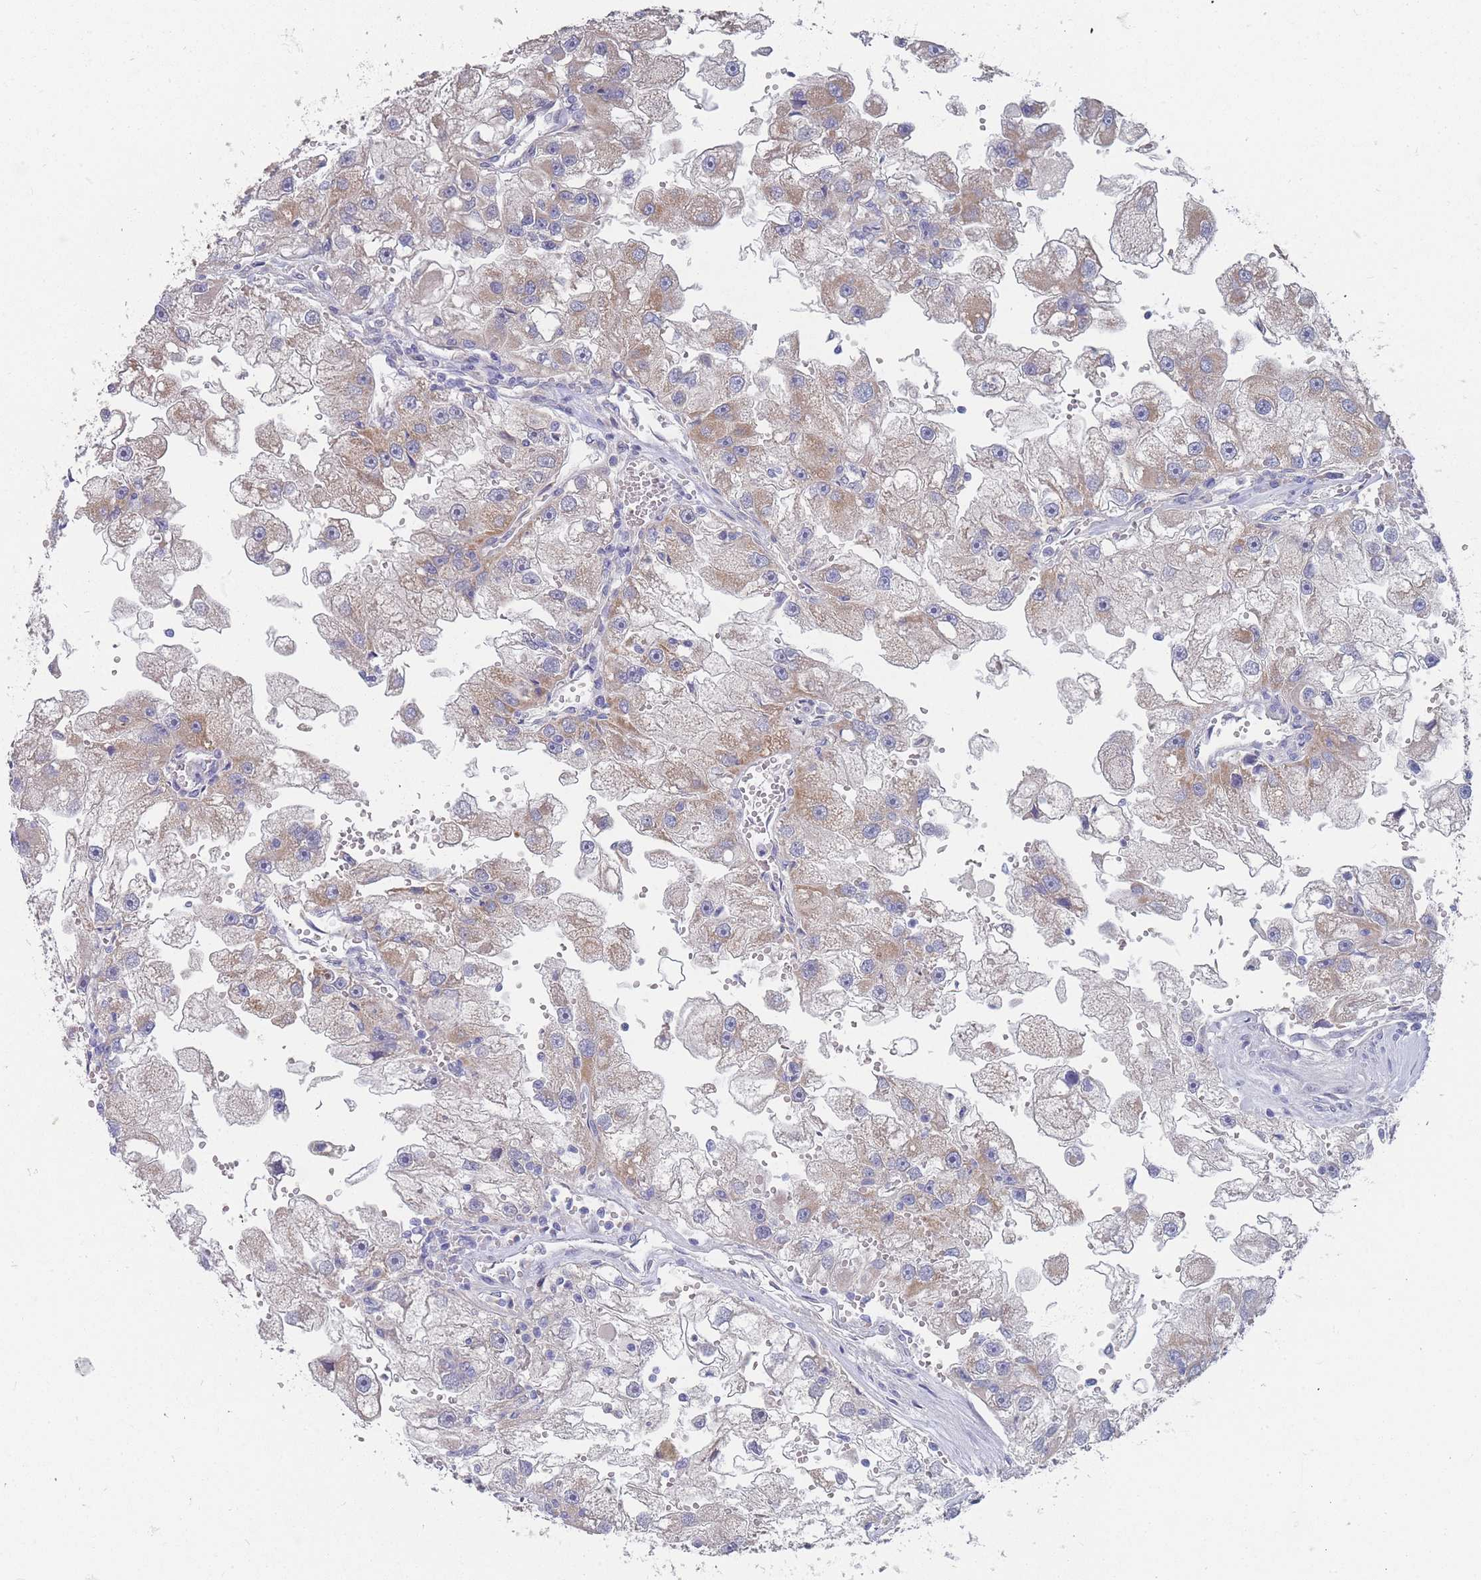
{"staining": {"intensity": "moderate", "quantity": "25%-75%", "location": "cytoplasmic/membranous"}, "tissue": "renal cancer", "cell_type": "Tumor cells", "image_type": "cancer", "snomed": [{"axis": "morphology", "description": "Adenocarcinoma, NOS"}, {"axis": "topography", "description": "Kidney"}], "caption": "Immunohistochemical staining of renal adenocarcinoma shows moderate cytoplasmic/membranous protein expression in approximately 25%-75% of tumor cells. The staining was performed using DAB (3,3'-diaminobenzidine) to visualize the protein expression in brown, while the nuclei were stained in blue with hematoxylin (Magnification: 20x).", "gene": "NUB1", "patient": {"sex": "male", "age": 63}}